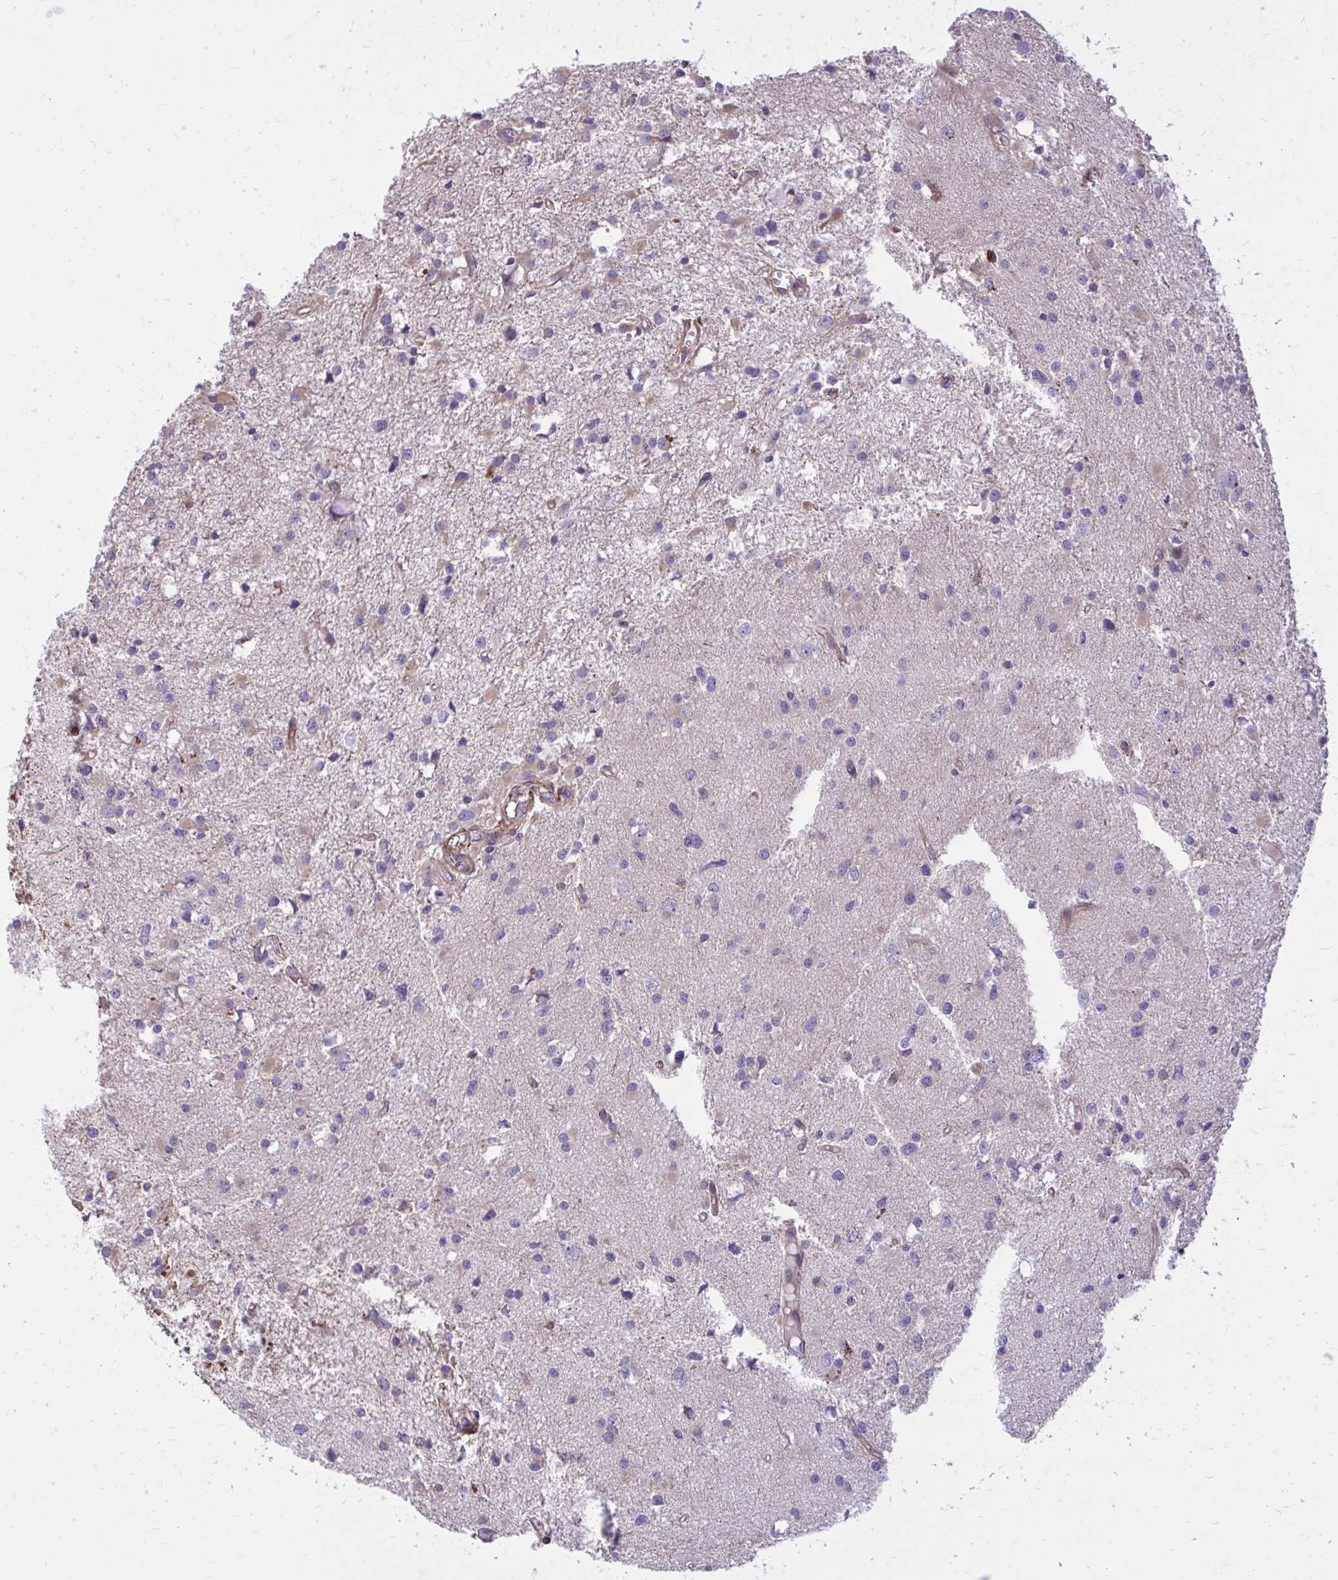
{"staining": {"intensity": "negative", "quantity": "none", "location": "none"}, "tissue": "glioma", "cell_type": "Tumor cells", "image_type": "cancer", "snomed": [{"axis": "morphology", "description": "Glioma, malignant, High grade"}, {"axis": "topography", "description": "Brain"}], "caption": "A photomicrograph of human malignant glioma (high-grade) is negative for staining in tumor cells.", "gene": "FAP", "patient": {"sex": "male", "age": 54}}